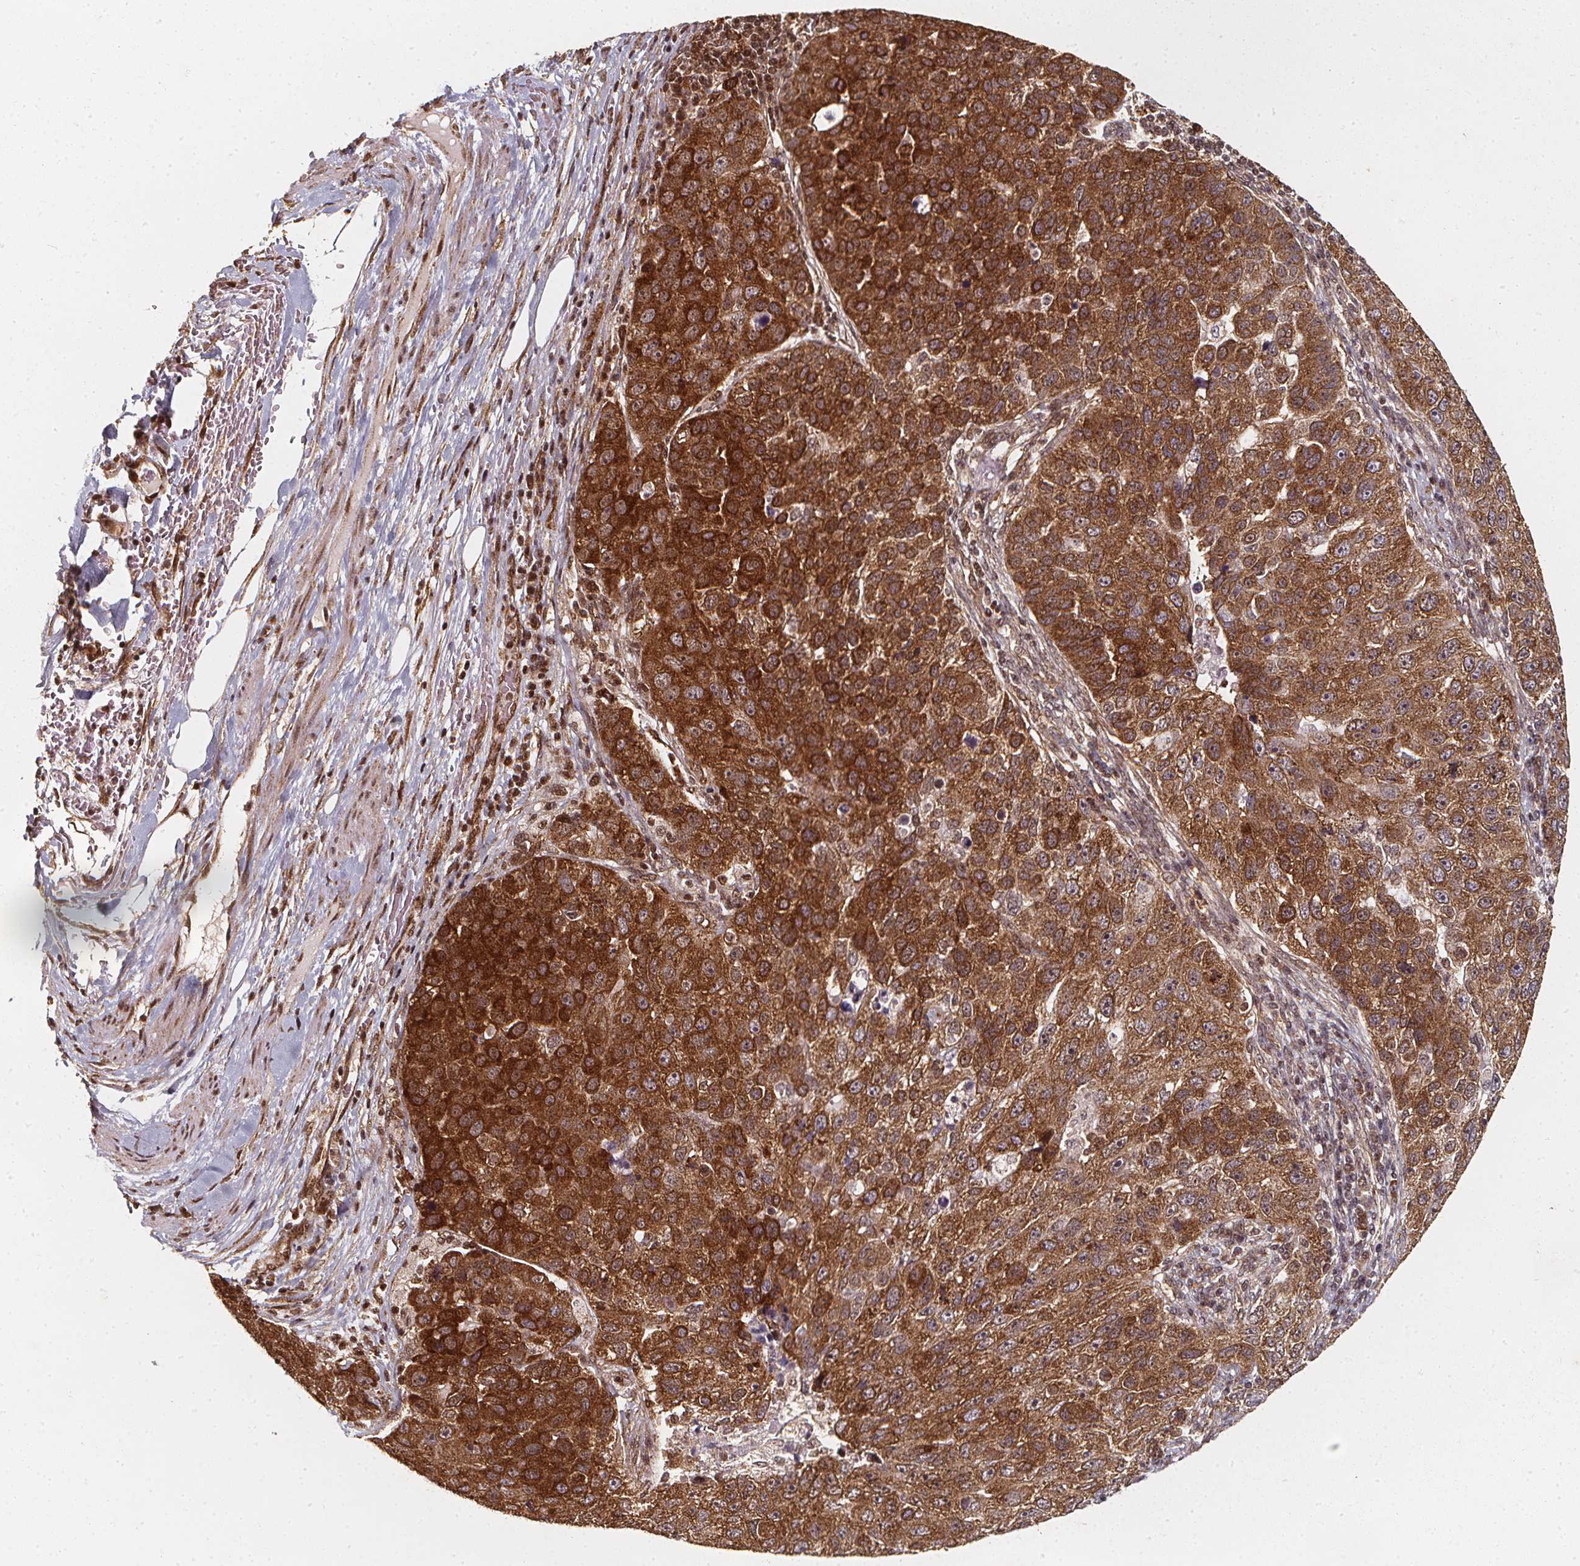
{"staining": {"intensity": "strong", "quantity": ">75%", "location": "cytoplasmic/membranous,nuclear"}, "tissue": "pancreatic cancer", "cell_type": "Tumor cells", "image_type": "cancer", "snomed": [{"axis": "morphology", "description": "Adenocarcinoma, NOS"}, {"axis": "topography", "description": "Pancreas"}], "caption": "This is an image of immunohistochemistry (IHC) staining of pancreatic adenocarcinoma, which shows strong positivity in the cytoplasmic/membranous and nuclear of tumor cells.", "gene": "SMN1", "patient": {"sex": "female", "age": 61}}